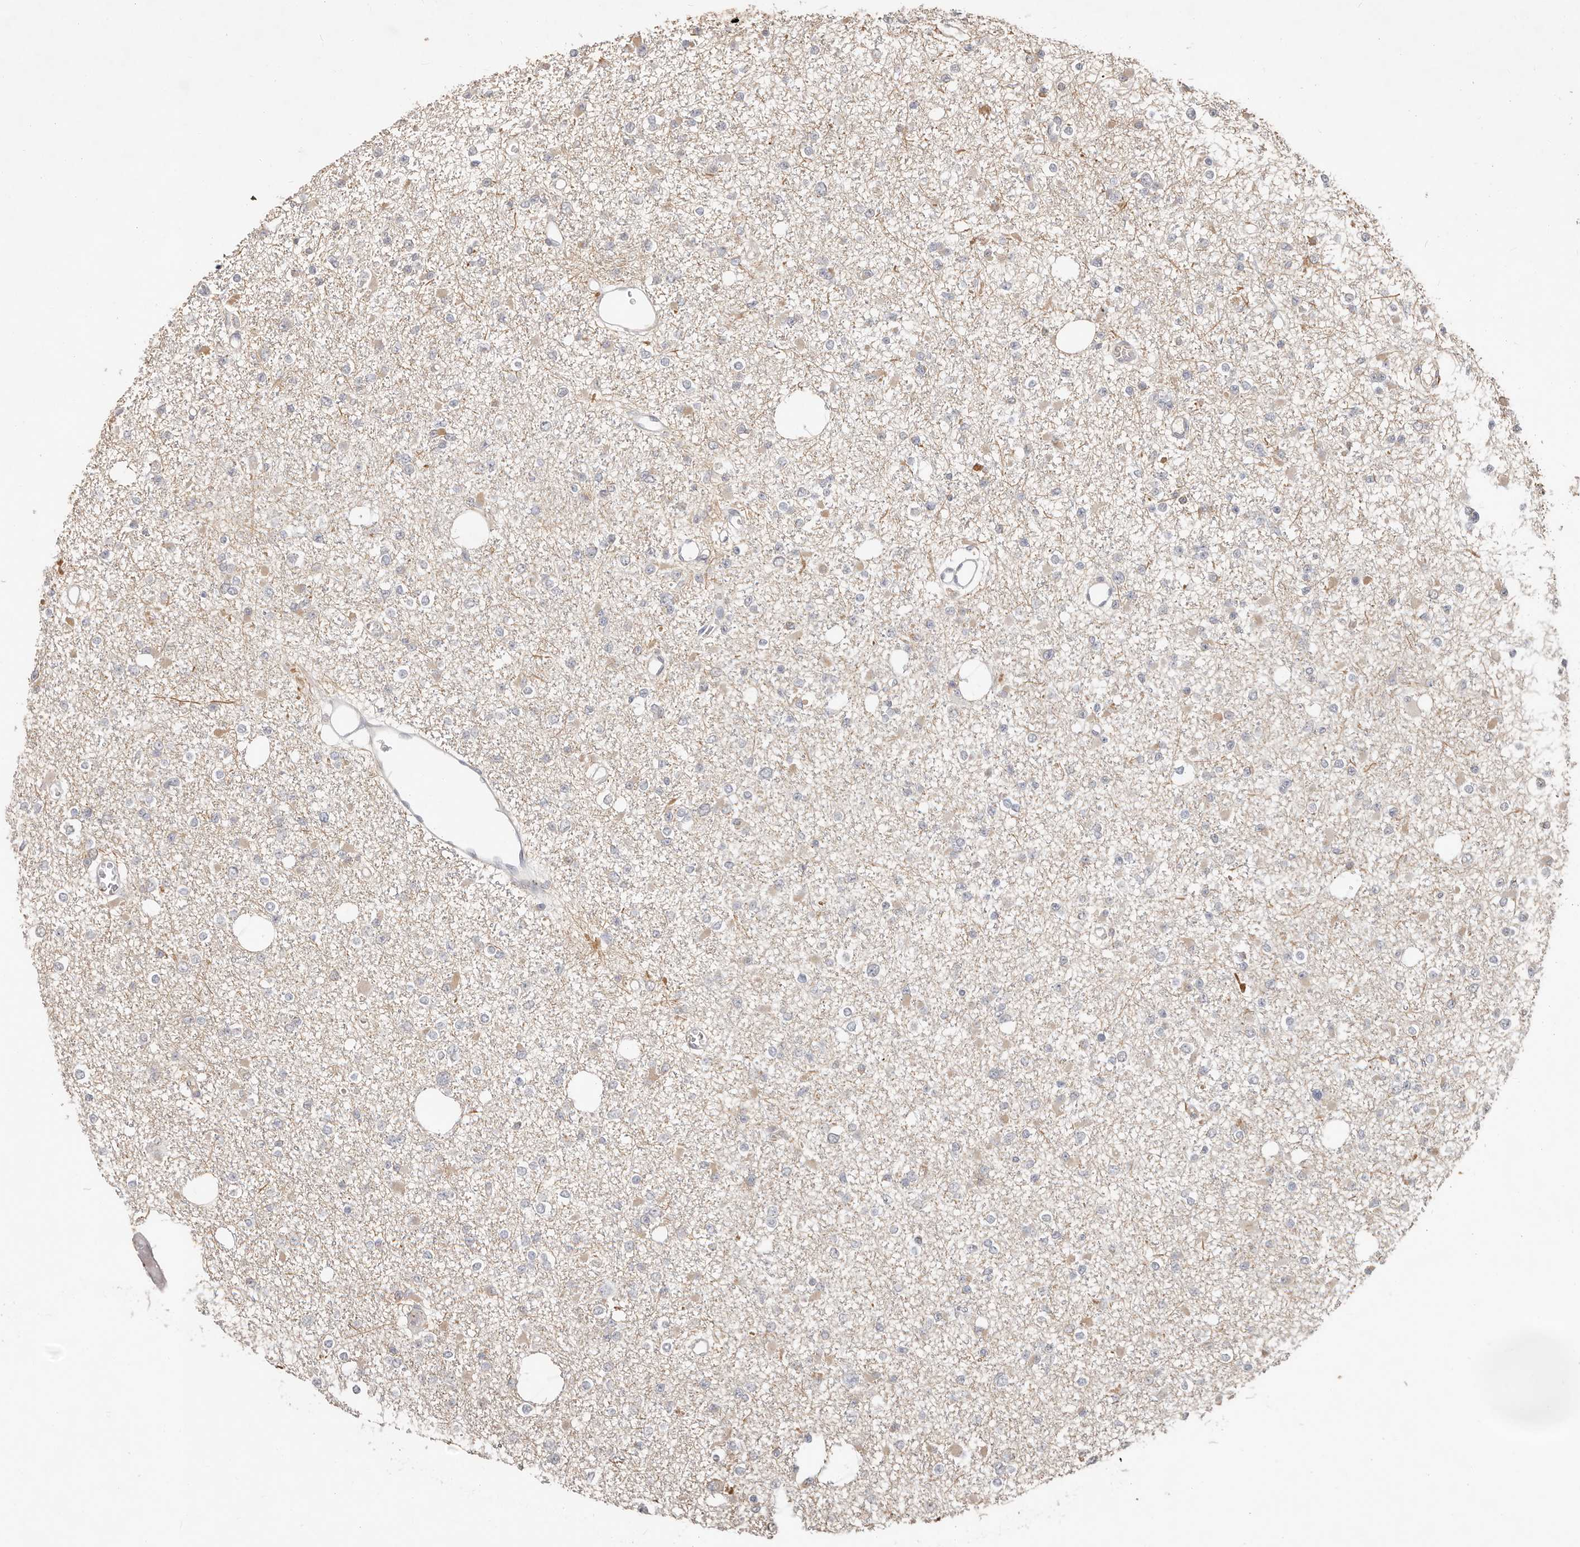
{"staining": {"intensity": "negative", "quantity": "none", "location": "none"}, "tissue": "glioma", "cell_type": "Tumor cells", "image_type": "cancer", "snomed": [{"axis": "morphology", "description": "Glioma, malignant, Low grade"}, {"axis": "topography", "description": "Brain"}], "caption": "This is an immunohistochemistry (IHC) photomicrograph of human glioma. There is no expression in tumor cells.", "gene": "MTFR2", "patient": {"sex": "female", "age": 22}}